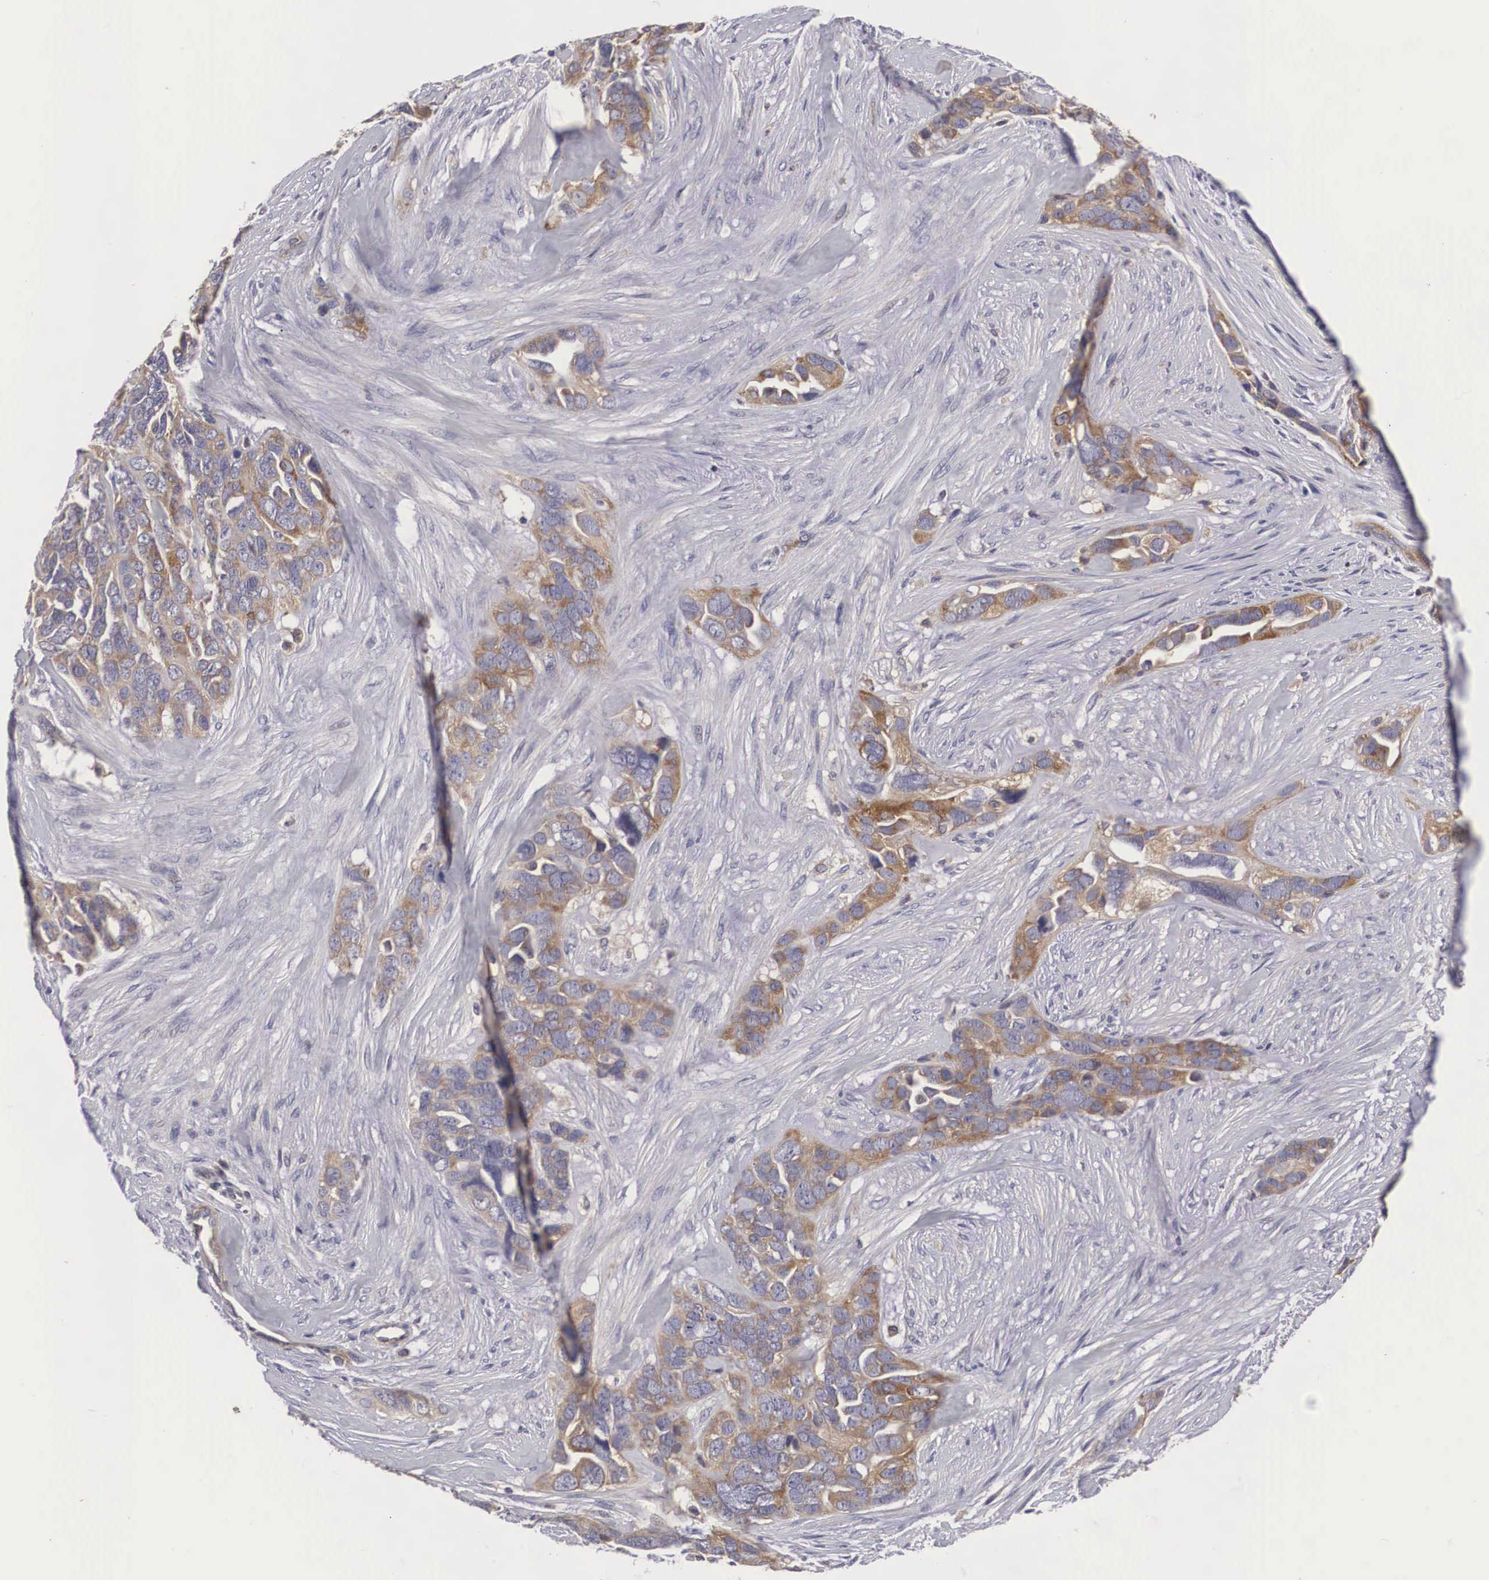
{"staining": {"intensity": "weak", "quantity": ">75%", "location": "cytoplasmic/membranous"}, "tissue": "ovarian cancer", "cell_type": "Tumor cells", "image_type": "cancer", "snomed": [{"axis": "morphology", "description": "Cystadenocarcinoma, serous, NOS"}, {"axis": "topography", "description": "Ovary"}], "caption": "Immunohistochemical staining of human ovarian cancer reveals weak cytoplasmic/membranous protein positivity in approximately >75% of tumor cells. (brown staining indicates protein expression, while blue staining denotes nuclei).", "gene": "GRIPAP1", "patient": {"sex": "female", "age": 63}}